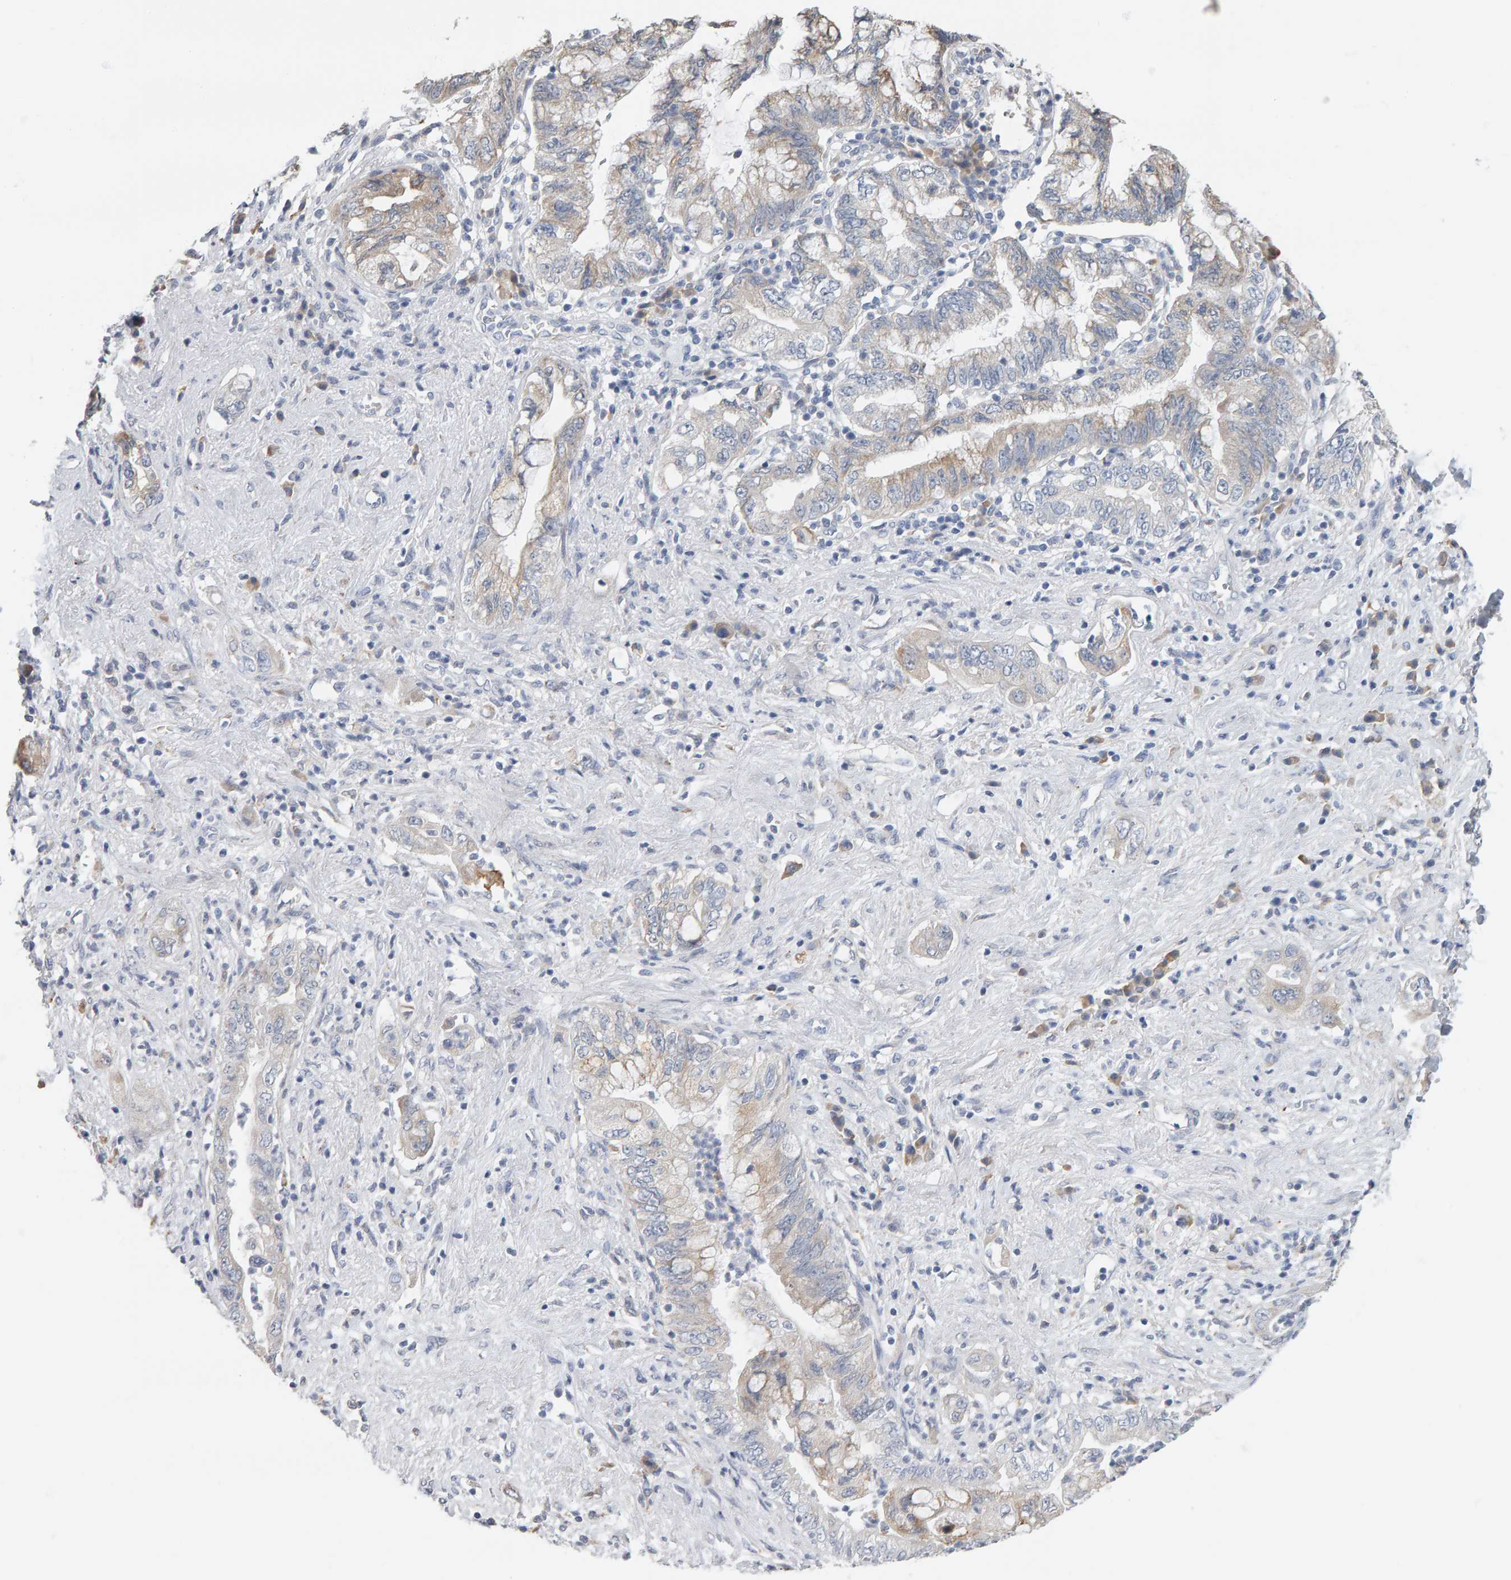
{"staining": {"intensity": "weak", "quantity": "25%-75%", "location": "cytoplasmic/membranous"}, "tissue": "pancreatic cancer", "cell_type": "Tumor cells", "image_type": "cancer", "snomed": [{"axis": "morphology", "description": "Adenocarcinoma, NOS"}, {"axis": "topography", "description": "Pancreas"}], "caption": "A low amount of weak cytoplasmic/membranous expression is identified in about 25%-75% of tumor cells in adenocarcinoma (pancreatic) tissue.", "gene": "ADHFE1", "patient": {"sex": "female", "age": 73}}